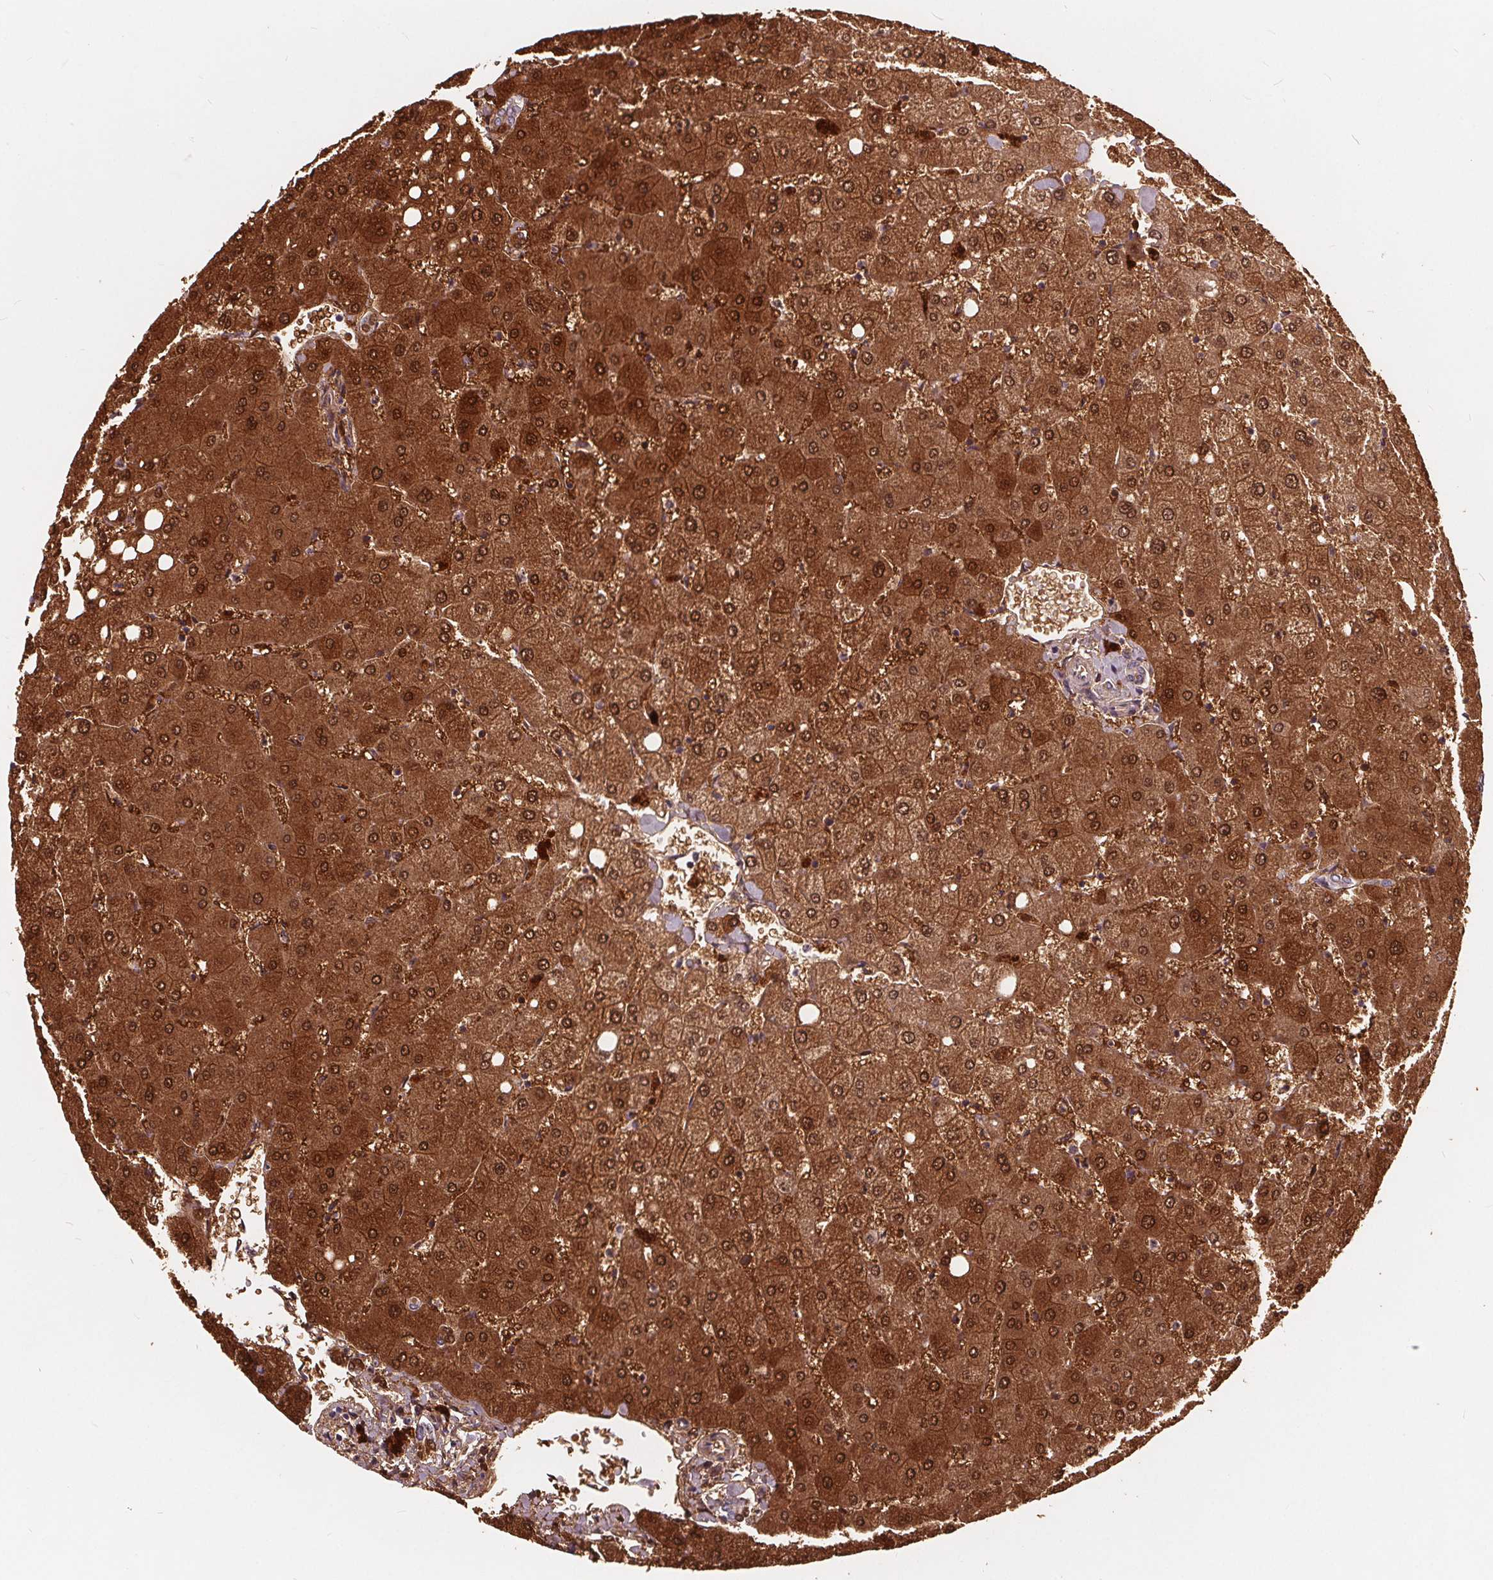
{"staining": {"intensity": "negative", "quantity": "none", "location": "none"}, "tissue": "liver", "cell_type": "Cholangiocytes", "image_type": "normal", "snomed": [{"axis": "morphology", "description": "Normal tissue, NOS"}, {"axis": "topography", "description": "Liver"}], "caption": "IHC of benign liver demonstrates no expression in cholangiocytes.", "gene": "HAAO", "patient": {"sex": "female", "age": 54}}